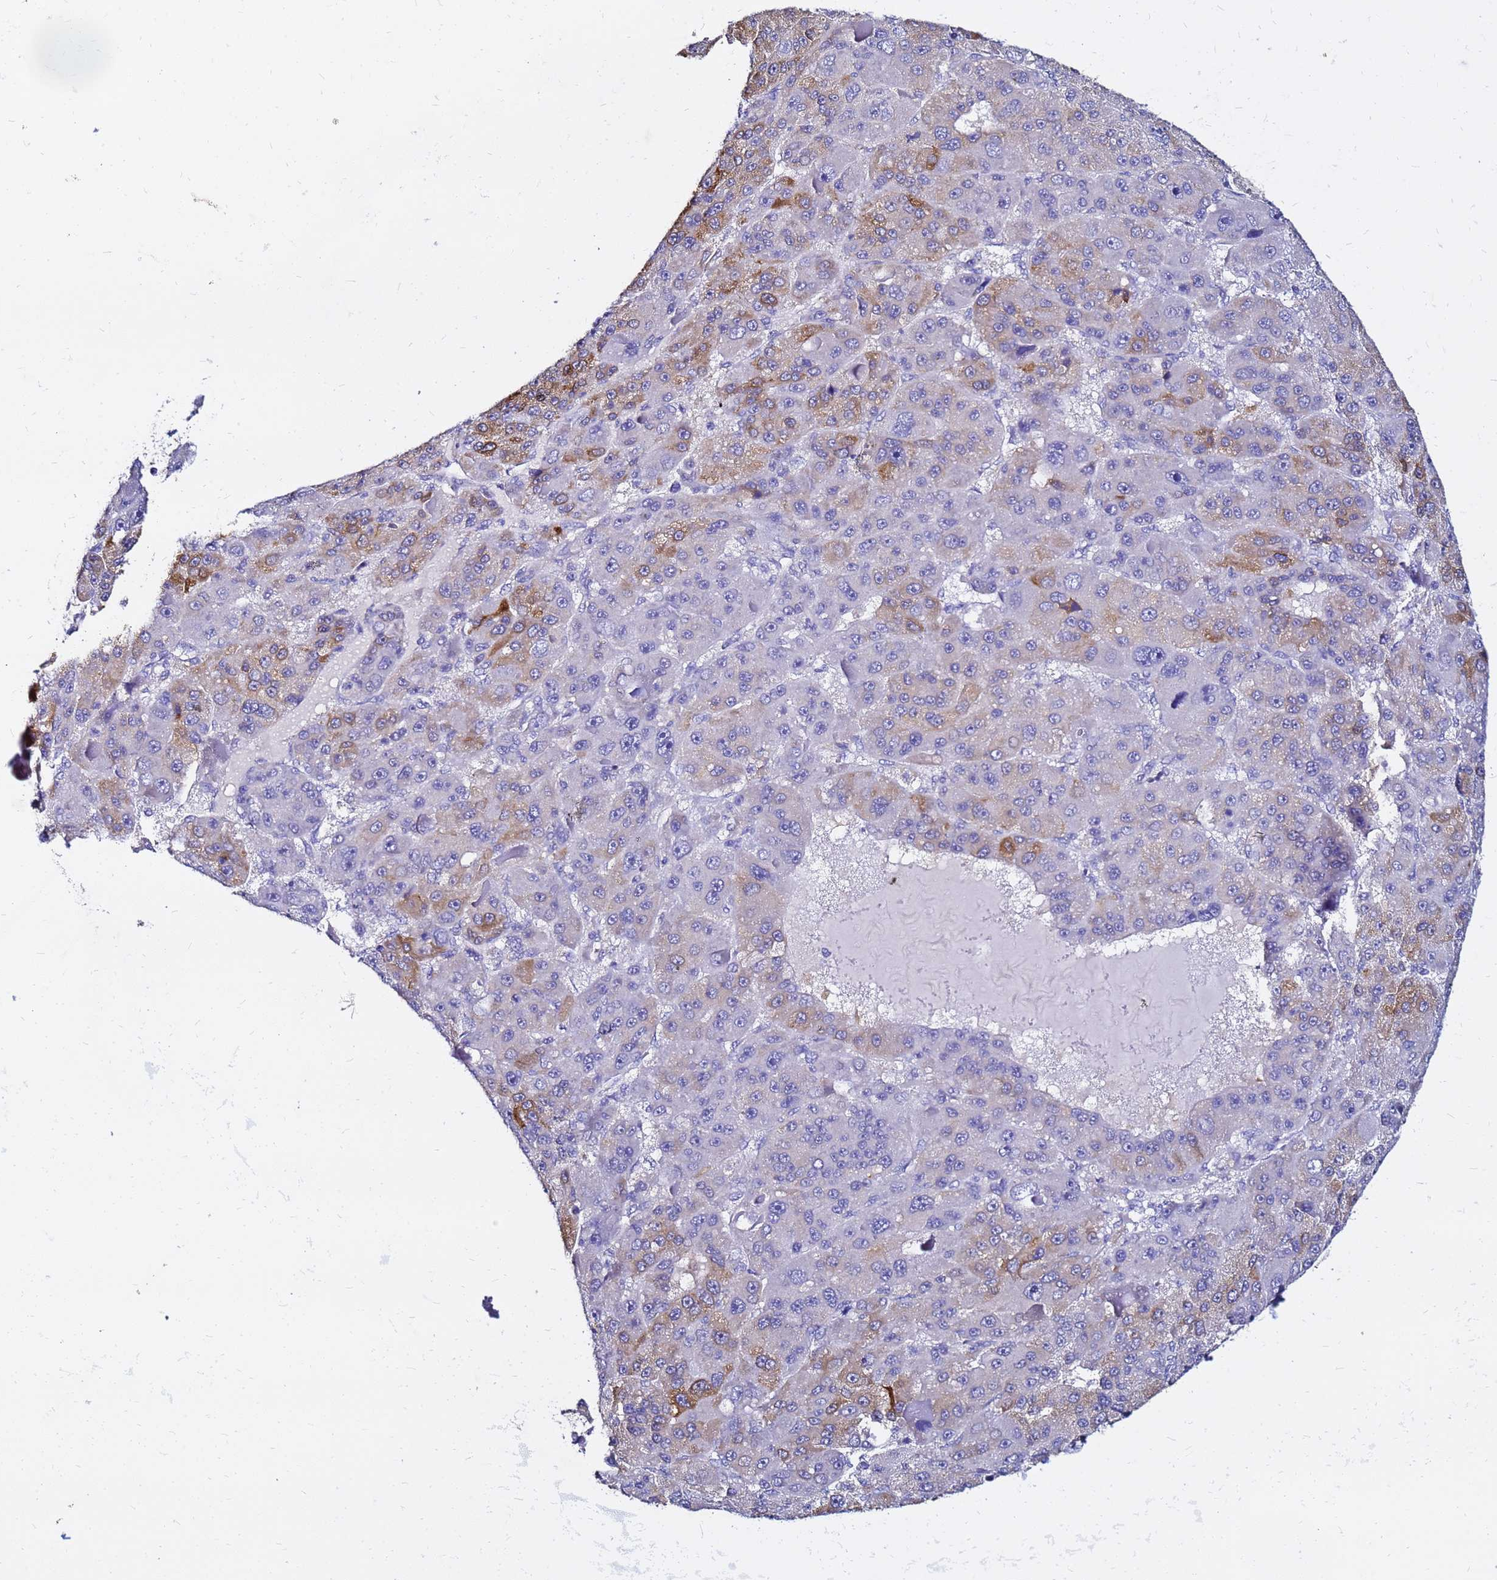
{"staining": {"intensity": "moderate", "quantity": "<25%", "location": "cytoplasmic/membranous"}, "tissue": "liver cancer", "cell_type": "Tumor cells", "image_type": "cancer", "snomed": [{"axis": "morphology", "description": "Carcinoma, Hepatocellular, NOS"}, {"axis": "topography", "description": "Liver"}], "caption": "This histopathology image shows immunohistochemistry staining of human liver hepatocellular carcinoma, with low moderate cytoplasmic/membranous positivity in approximately <25% of tumor cells.", "gene": "FAM183A", "patient": {"sex": "male", "age": 76}}